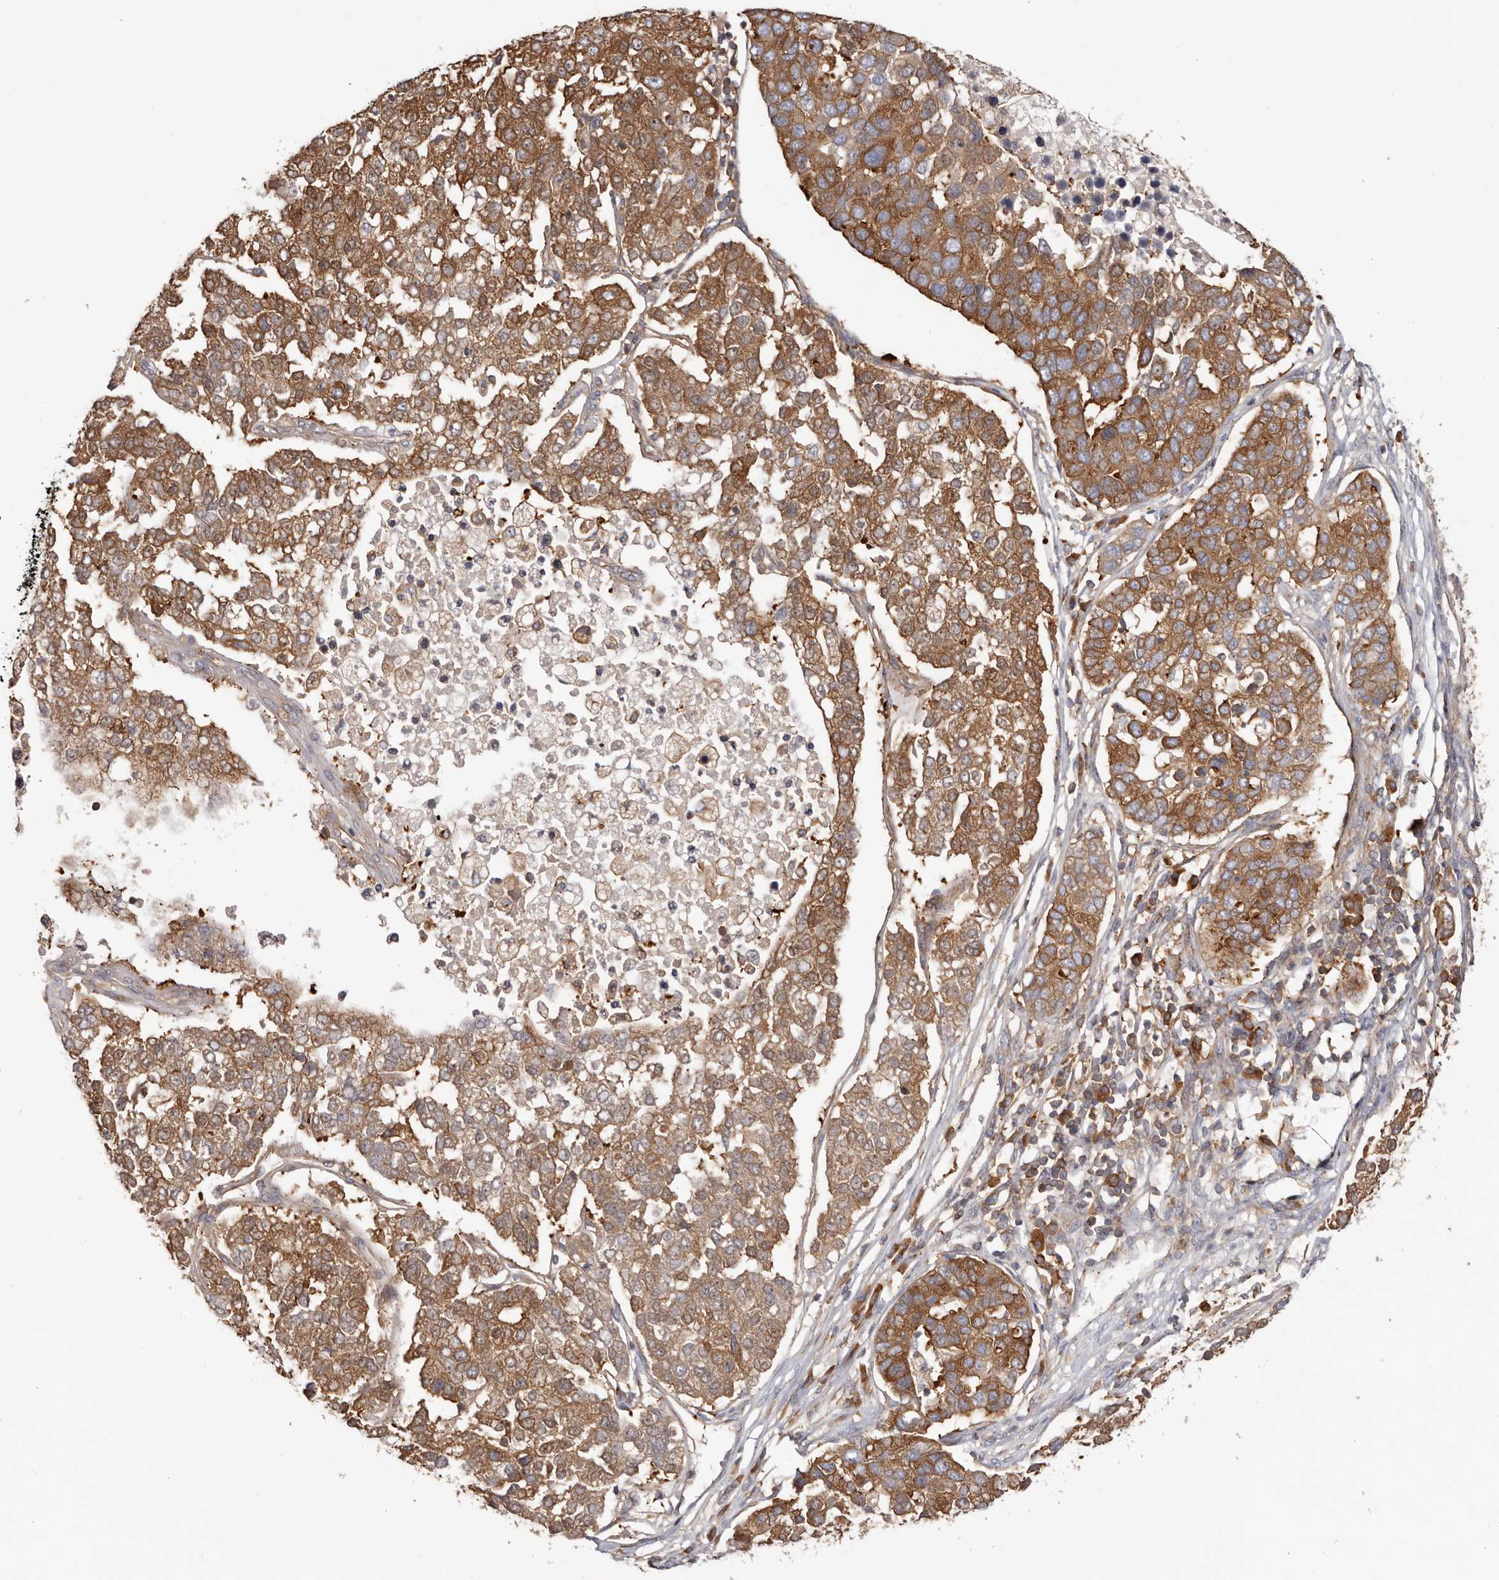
{"staining": {"intensity": "strong", "quantity": ">75%", "location": "cytoplasmic/membranous"}, "tissue": "pancreatic cancer", "cell_type": "Tumor cells", "image_type": "cancer", "snomed": [{"axis": "morphology", "description": "Adenocarcinoma, NOS"}, {"axis": "topography", "description": "Pancreas"}], "caption": "Immunohistochemistry (IHC) histopathology image of pancreatic cancer stained for a protein (brown), which displays high levels of strong cytoplasmic/membranous positivity in about >75% of tumor cells.", "gene": "EPRS1", "patient": {"sex": "female", "age": 61}}